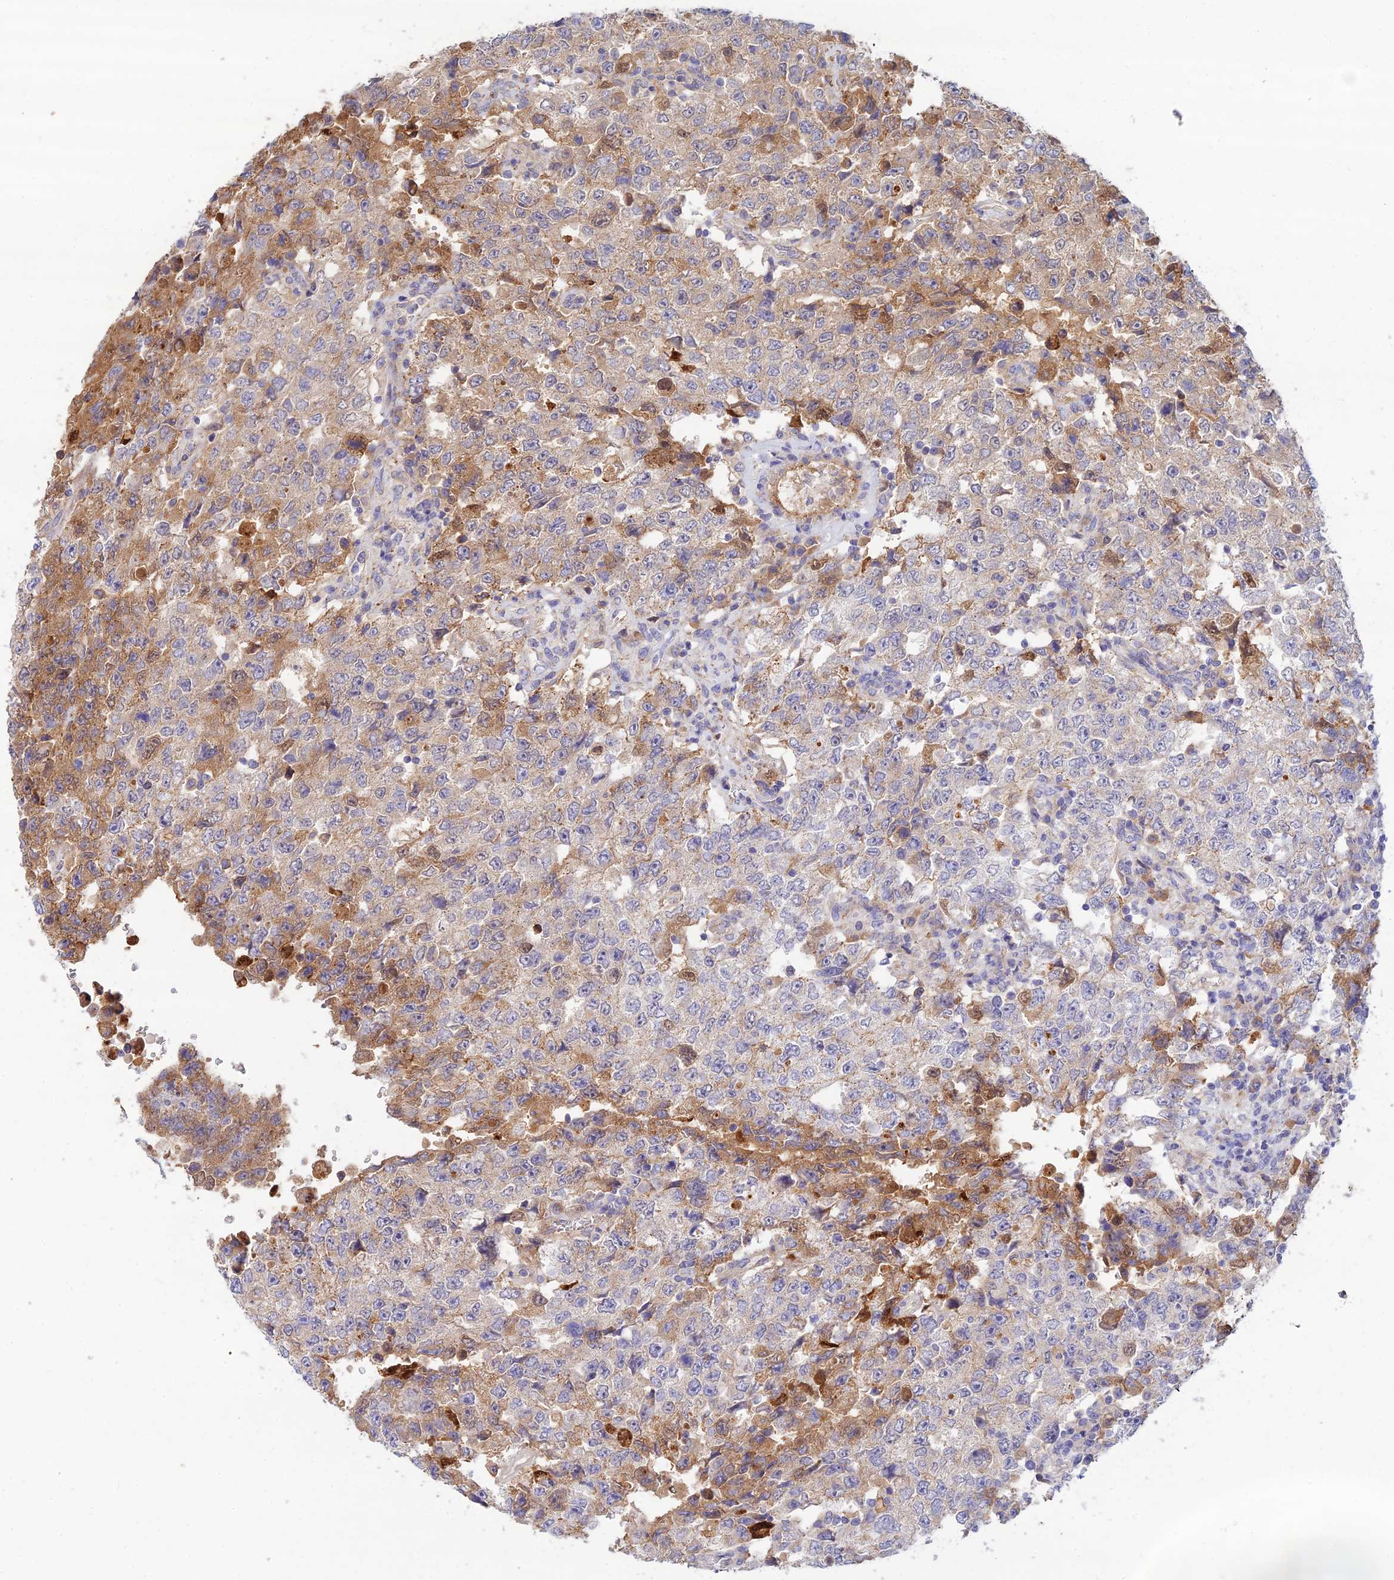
{"staining": {"intensity": "moderate", "quantity": "<25%", "location": "cytoplasmic/membranous"}, "tissue": "testis cancer", "cell_type": "Tumor cells", "image_type": "cancer", "snomed": [{"axis": "morphology", "description": "Carcinoma, Embryonal, NOS"}, {"axis": "topography", "description": "Testis"}], "caption": "Immunohistochemistry micrograph of neoplastic tissue: testis cancer stained using immunohistochemistry reveals low levels of moderate protein expression localized specifically in the cytoplasmic/membranous of tumor cells, appearing as a cytoplasmic/membranous brown color.", "gene": "ACSM5", "patient": {"sex": "male", "age": 26}}